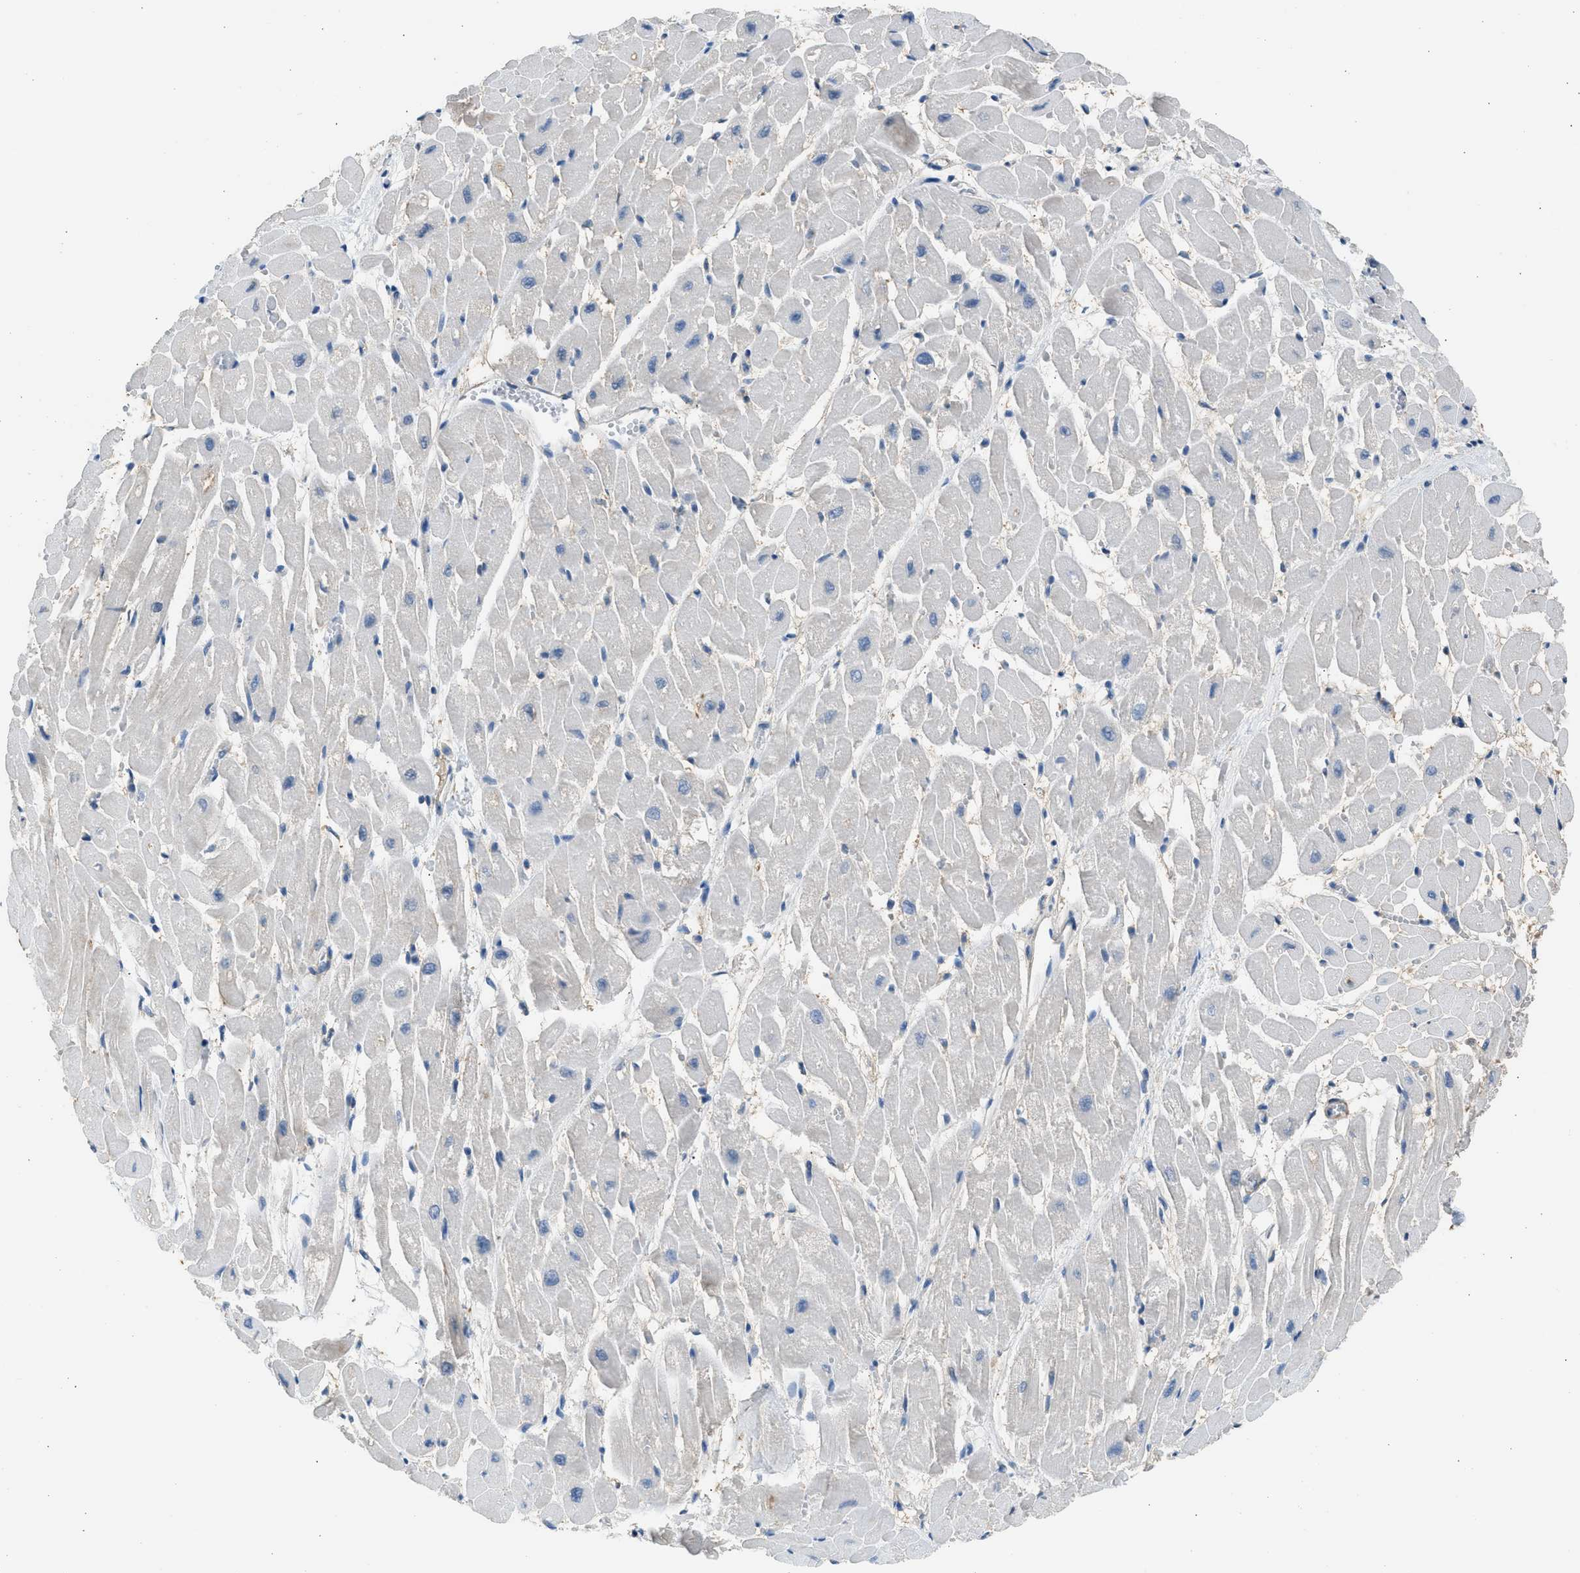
{"staining": {"intensity": "negative", "quantity": "none", "location": "none"}, "tissue": "heart muscle", "cell_type": "Cardiomyocytes", "image_type": "normal", "snomed": [{"axis": "morphology", "description": "Normal tissue, NOS"}, {"axis": "topography", "description": "Heart"}], "caption": "Immunohistochemical staining of unremarkable human heart muscle reveals no significant positivity in cardiomyocytes.", "gene": "PCNX3", "patient": {"sex": "male", "age": 45}}